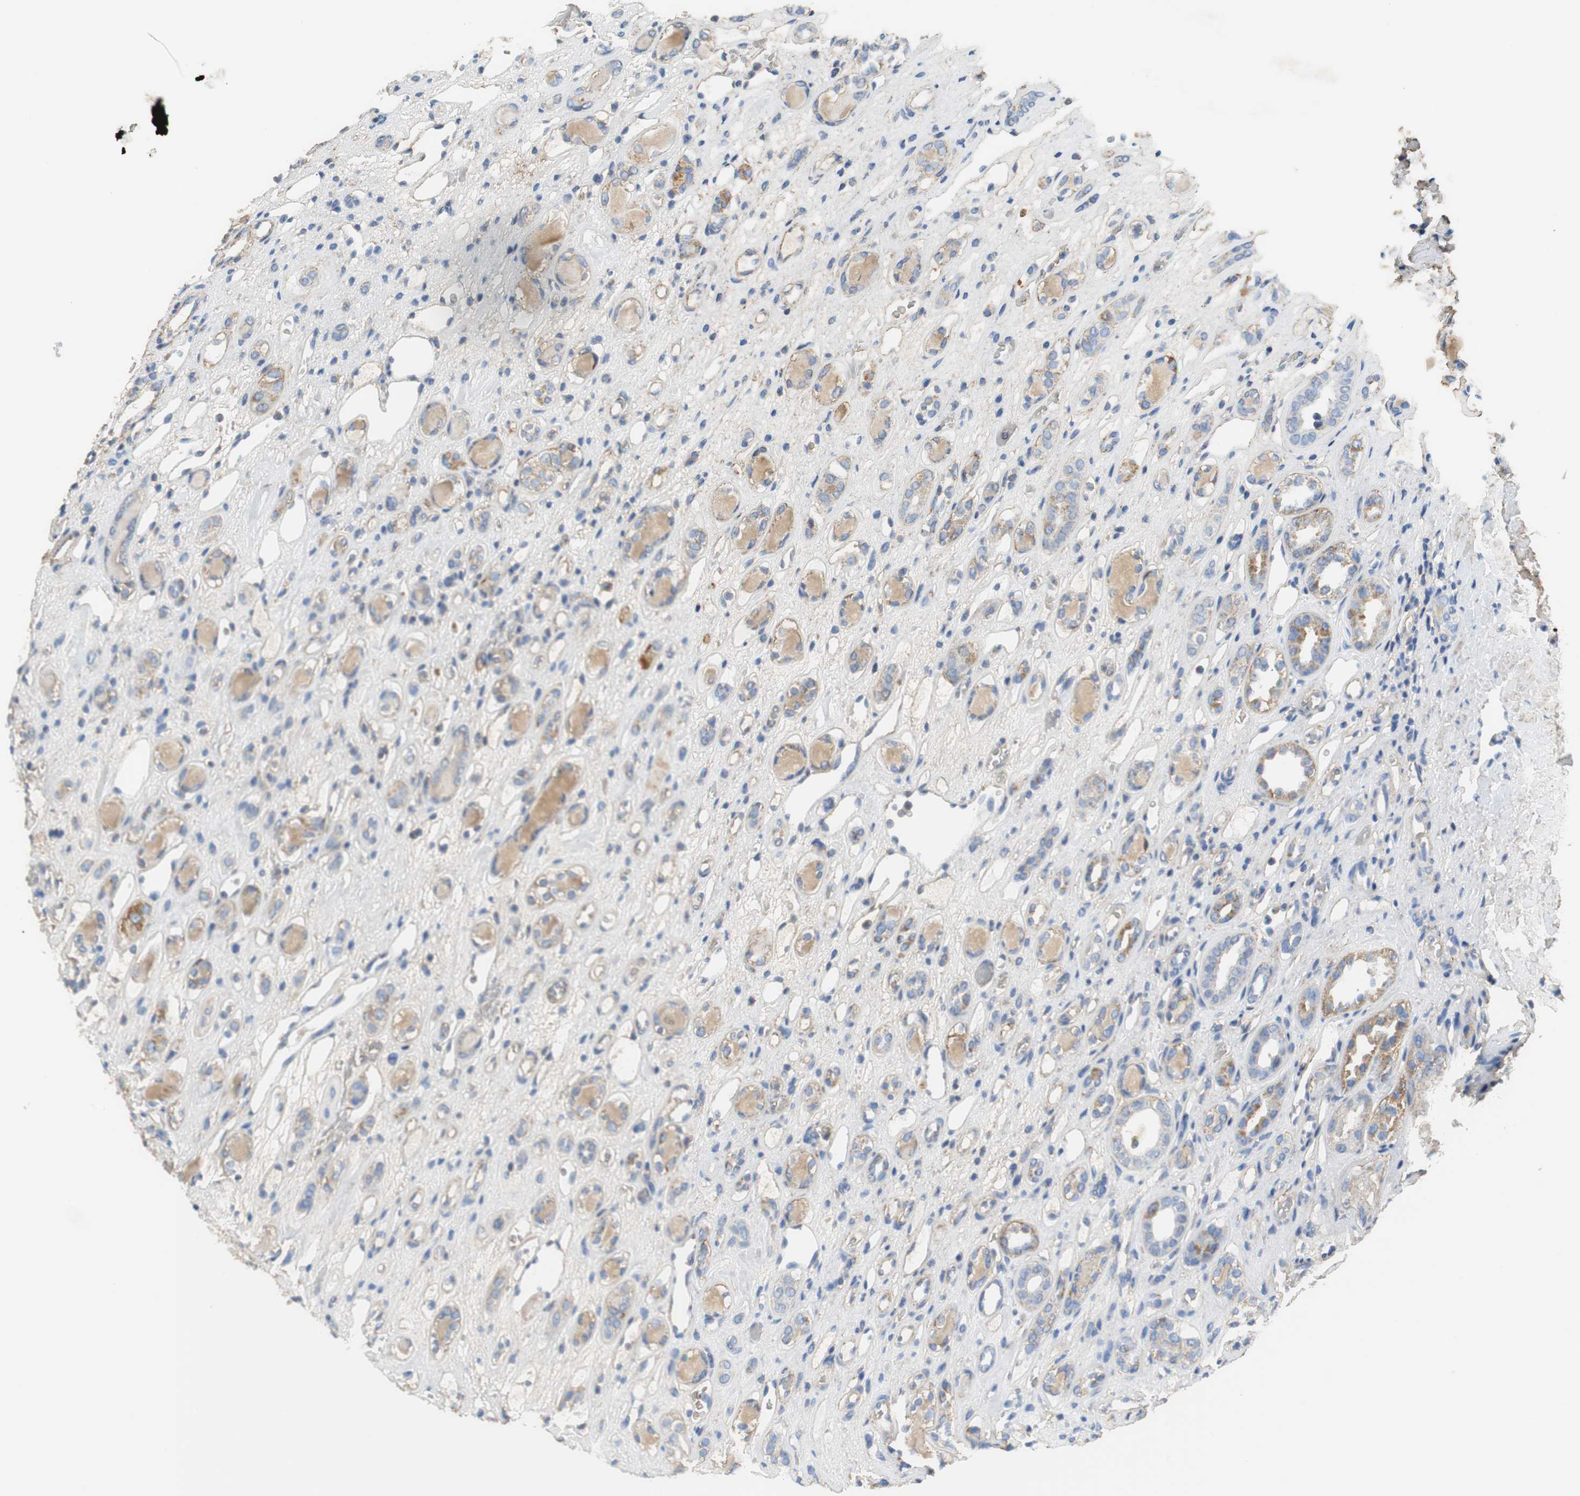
{"staining": {"intensity": "weak", "quantity": "25%-75%", "location": "cytoplasmic/membranous"}, "tissue": "renal cancer", "cell_type": "Tumor cells", "image_type": "cancer", "snomed": [{"axis": "morphology", "description": "Adenocarcinoma, NOS"}, {"axis": "topography", "description": "Kidney"}], "caption": "This is an image of IHC staining of adenocarcinoma (renal), which shows weak expression in the cytoplasmic/membranous of tumor cells.", "gene": "NNT", "patient": {"sex": "female", "age": 60}}